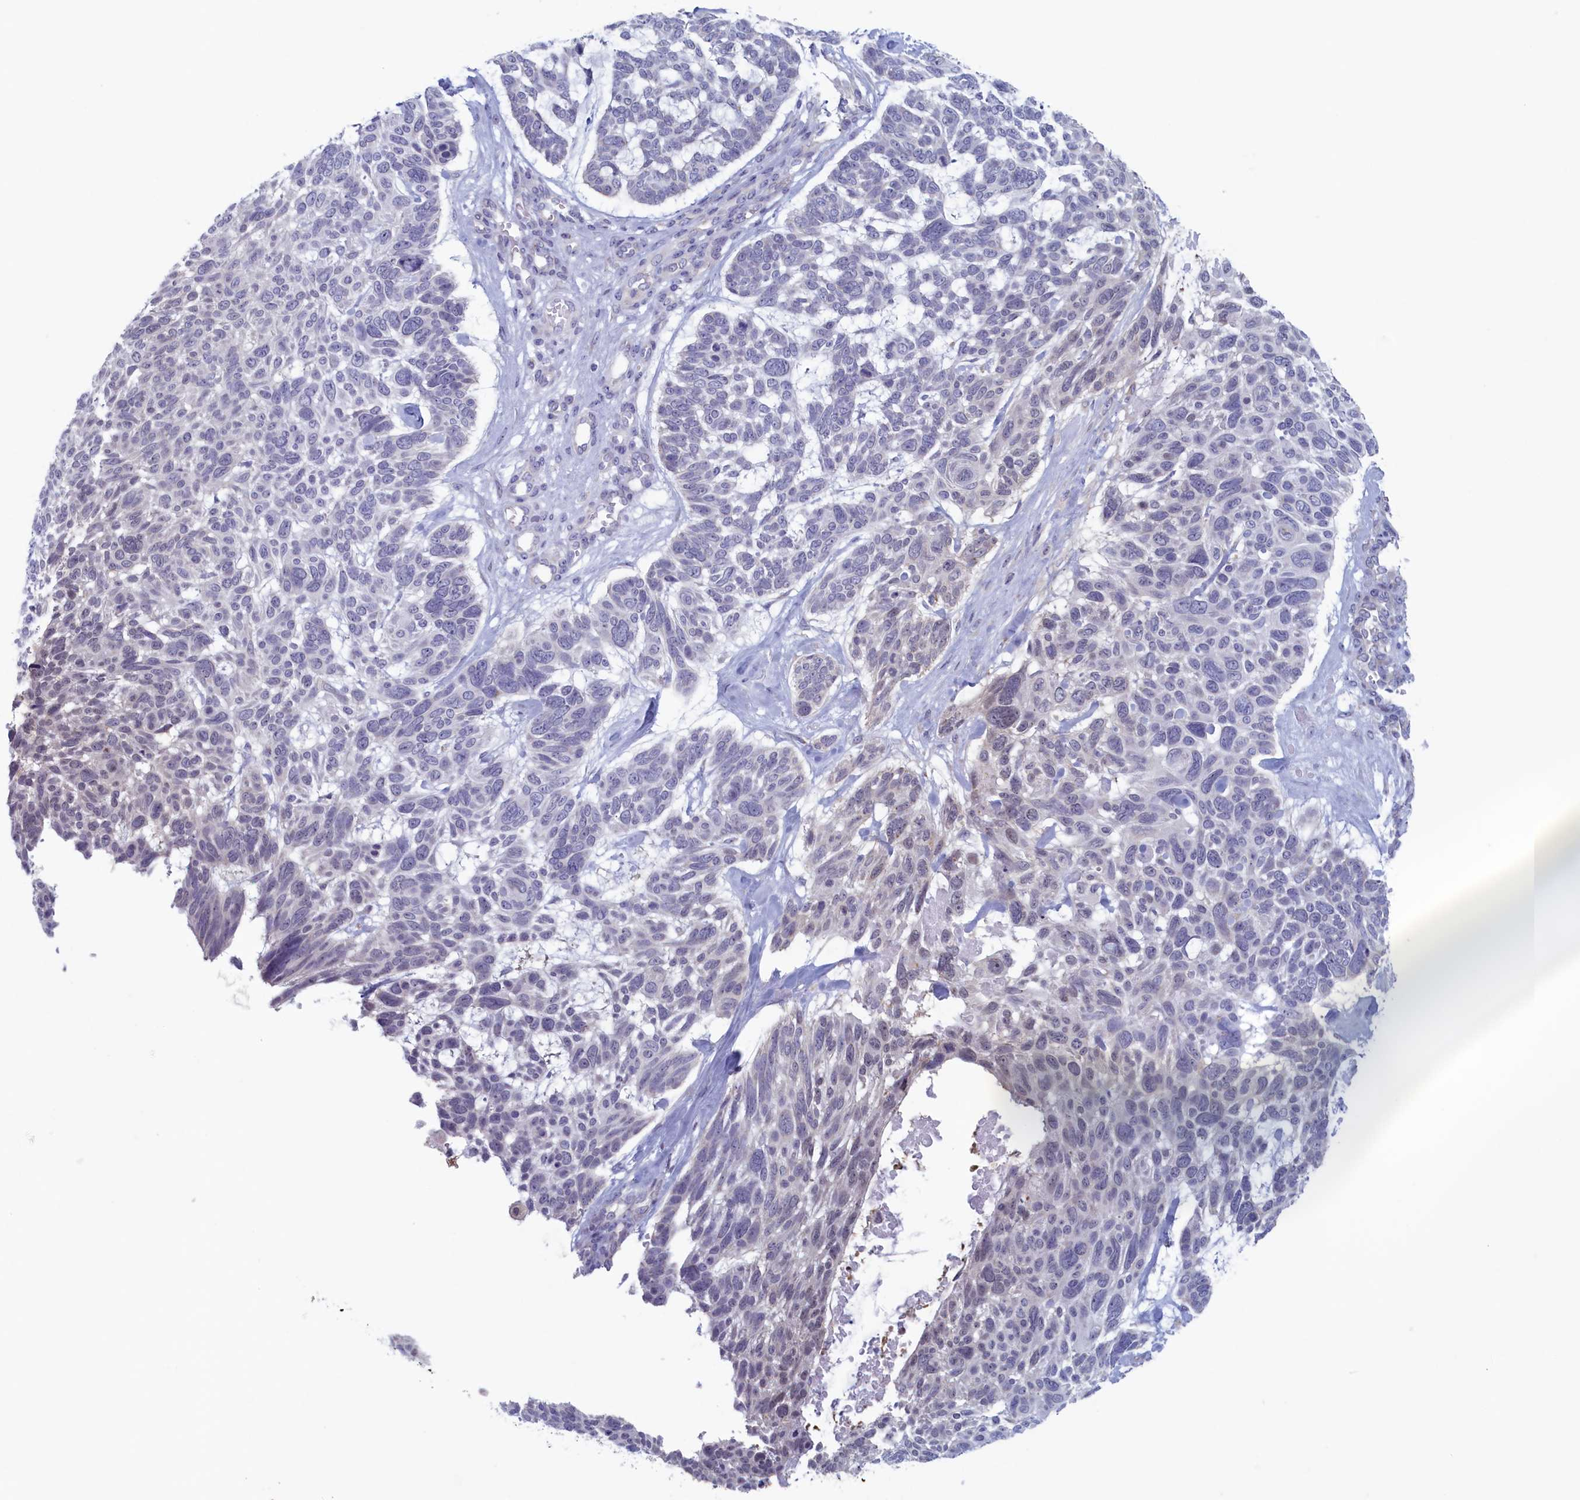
{"staining": {"intensity": "negative", "quantity": "none", "location": "none"}, "tissue": "skin cancer", "cell_type": "Tumor cells", "image_type": "cancer", "snomed": [{"axis": "morphology", "description": "Basal cell carcinoma"}, {"axis": "topography", "description": "Skin"}], "caption": "A micrograph of human skin basal cell carcinoma is negative for staining in tumor cells.", "gene": "WDR76", "patient": {"sex": "male", "age": 88}}